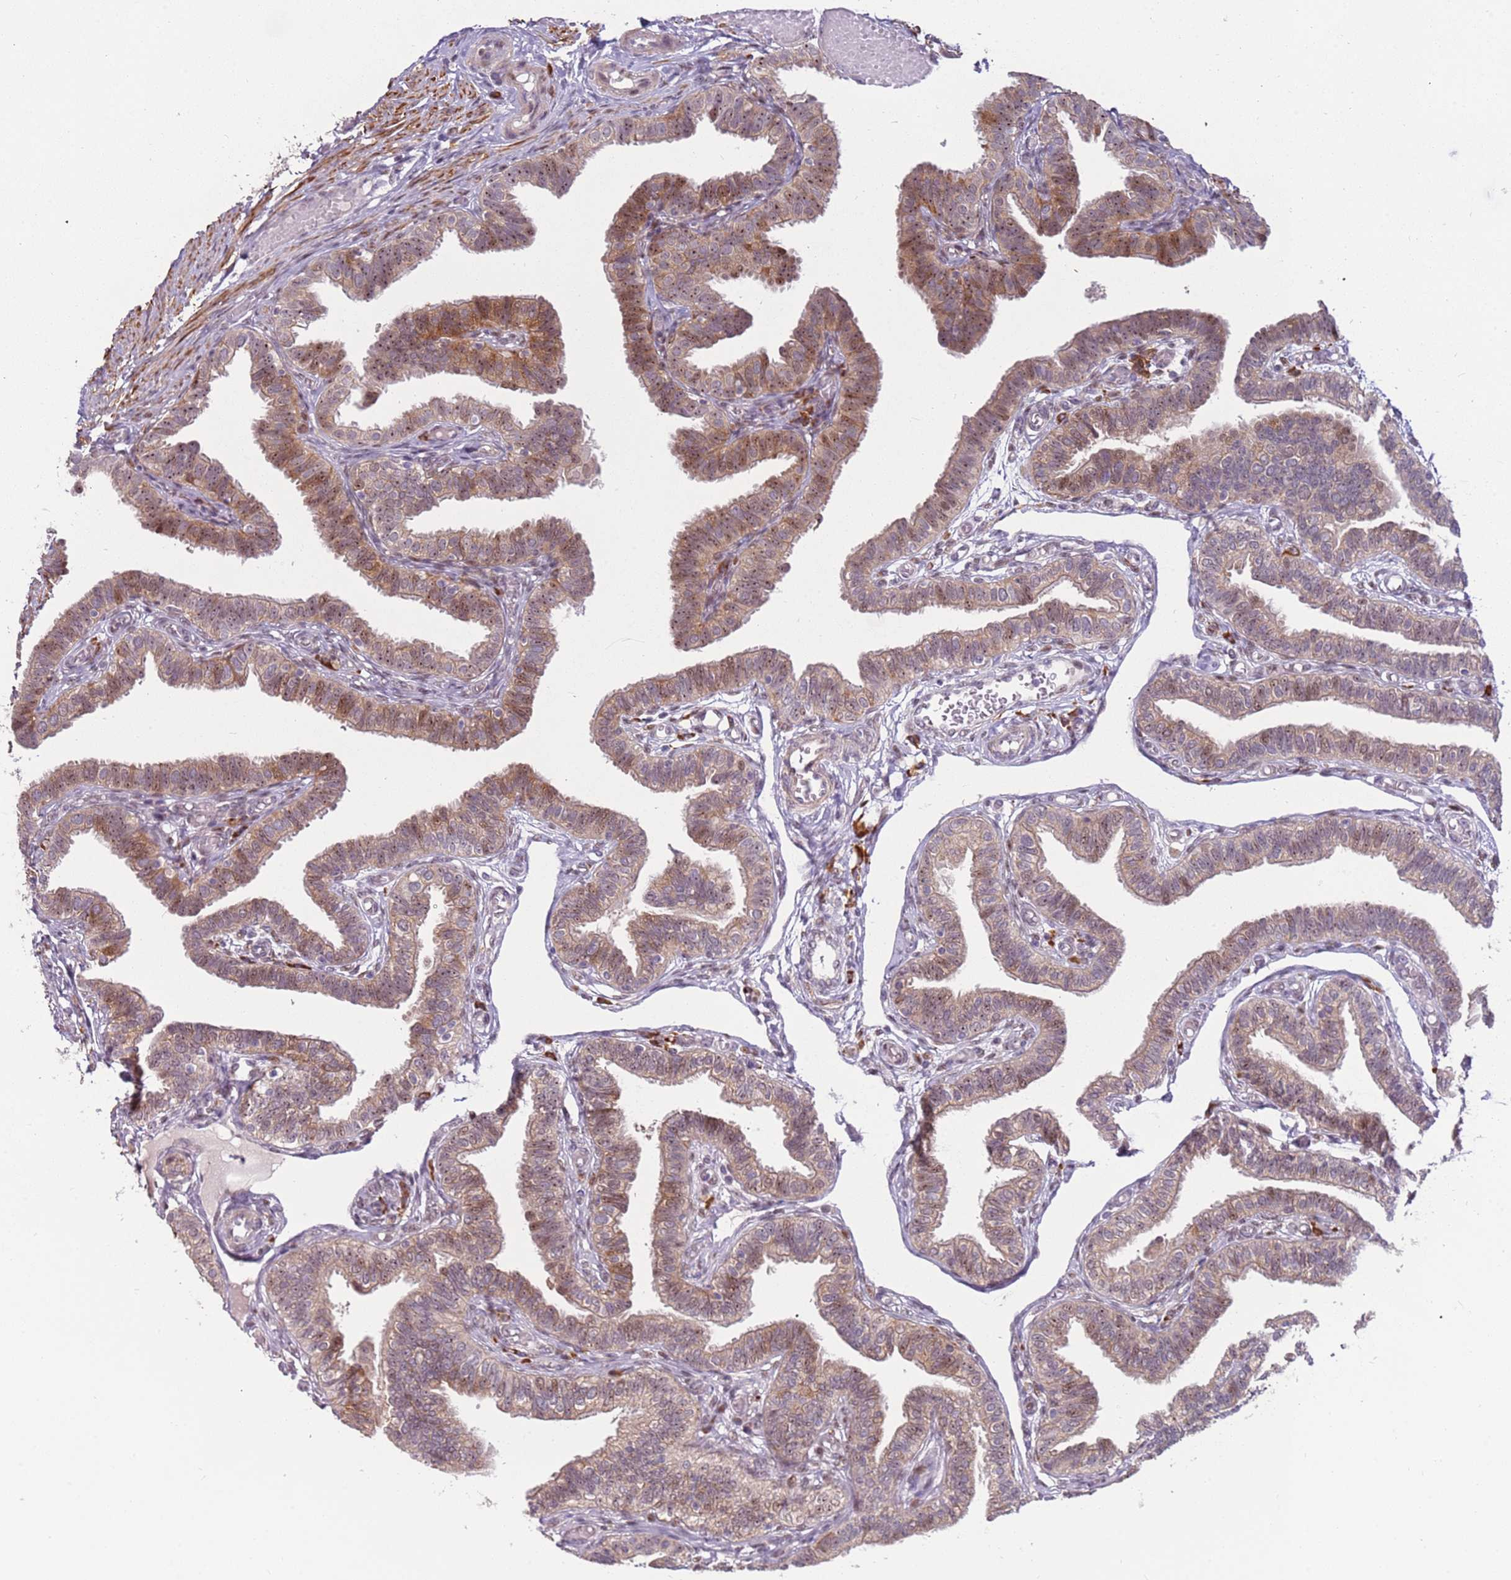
{"staining": {"intensity": "moderate", "quantity": ">75%", "location": "cytoplasmic/membranous,nuclear"}, "tissue": "fallopian tube", "cell_type": "Glandular cells", "image_type": "normal", "snomed": [{"axis": "morphology", "description": "Normal tissue, NOS"}, {"axis": "topography", "description": "Fallopian tube"}], "caption": "Brown immunohistochemical staining in unremarkable human fallopian tube reveals moderate cytoplasmic/membranous,nuclear positivity in approximately >75% of glandular cells.", "gene": "UCMA", "patient": {"sex": "female", "age": 39}}